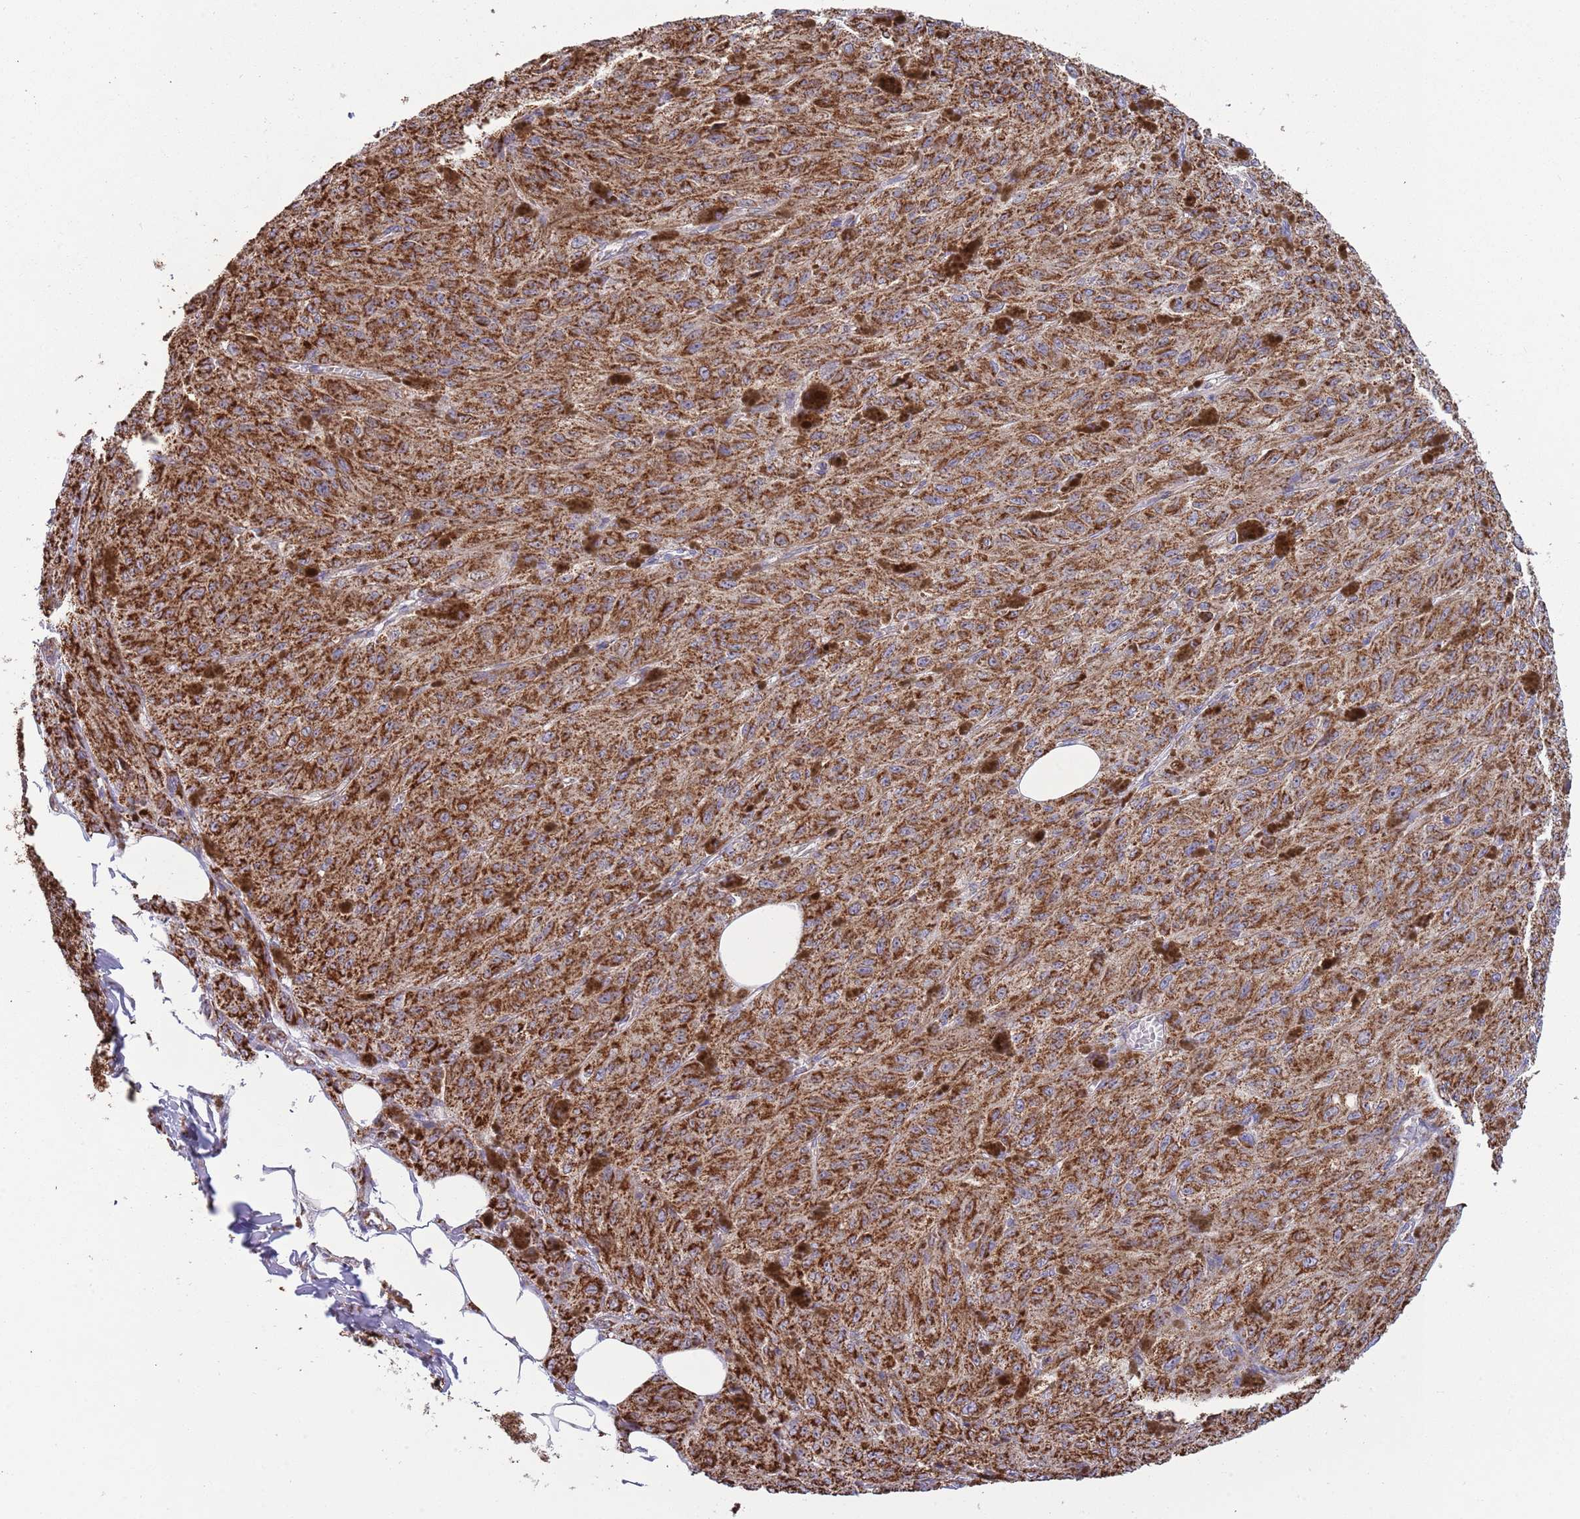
{"staining": {"intensity": "strong", "quantity": ">75%", "location": "cytoplasmic/membranous"}, "tissue": "melanoma", "cell_type": "Tumor cells", "image_type": "cancer", "snomed": [{"axis": "morphology", "description": "Malignant melanoma, NOS"}, {"axis": "topography", "description": "Skin"}], "caption": "Melanoma stained with a protein marker reveals strong staining in tumor cells.", "gene": "VPS16", "patient": {"sex": "female", "age": 52}}